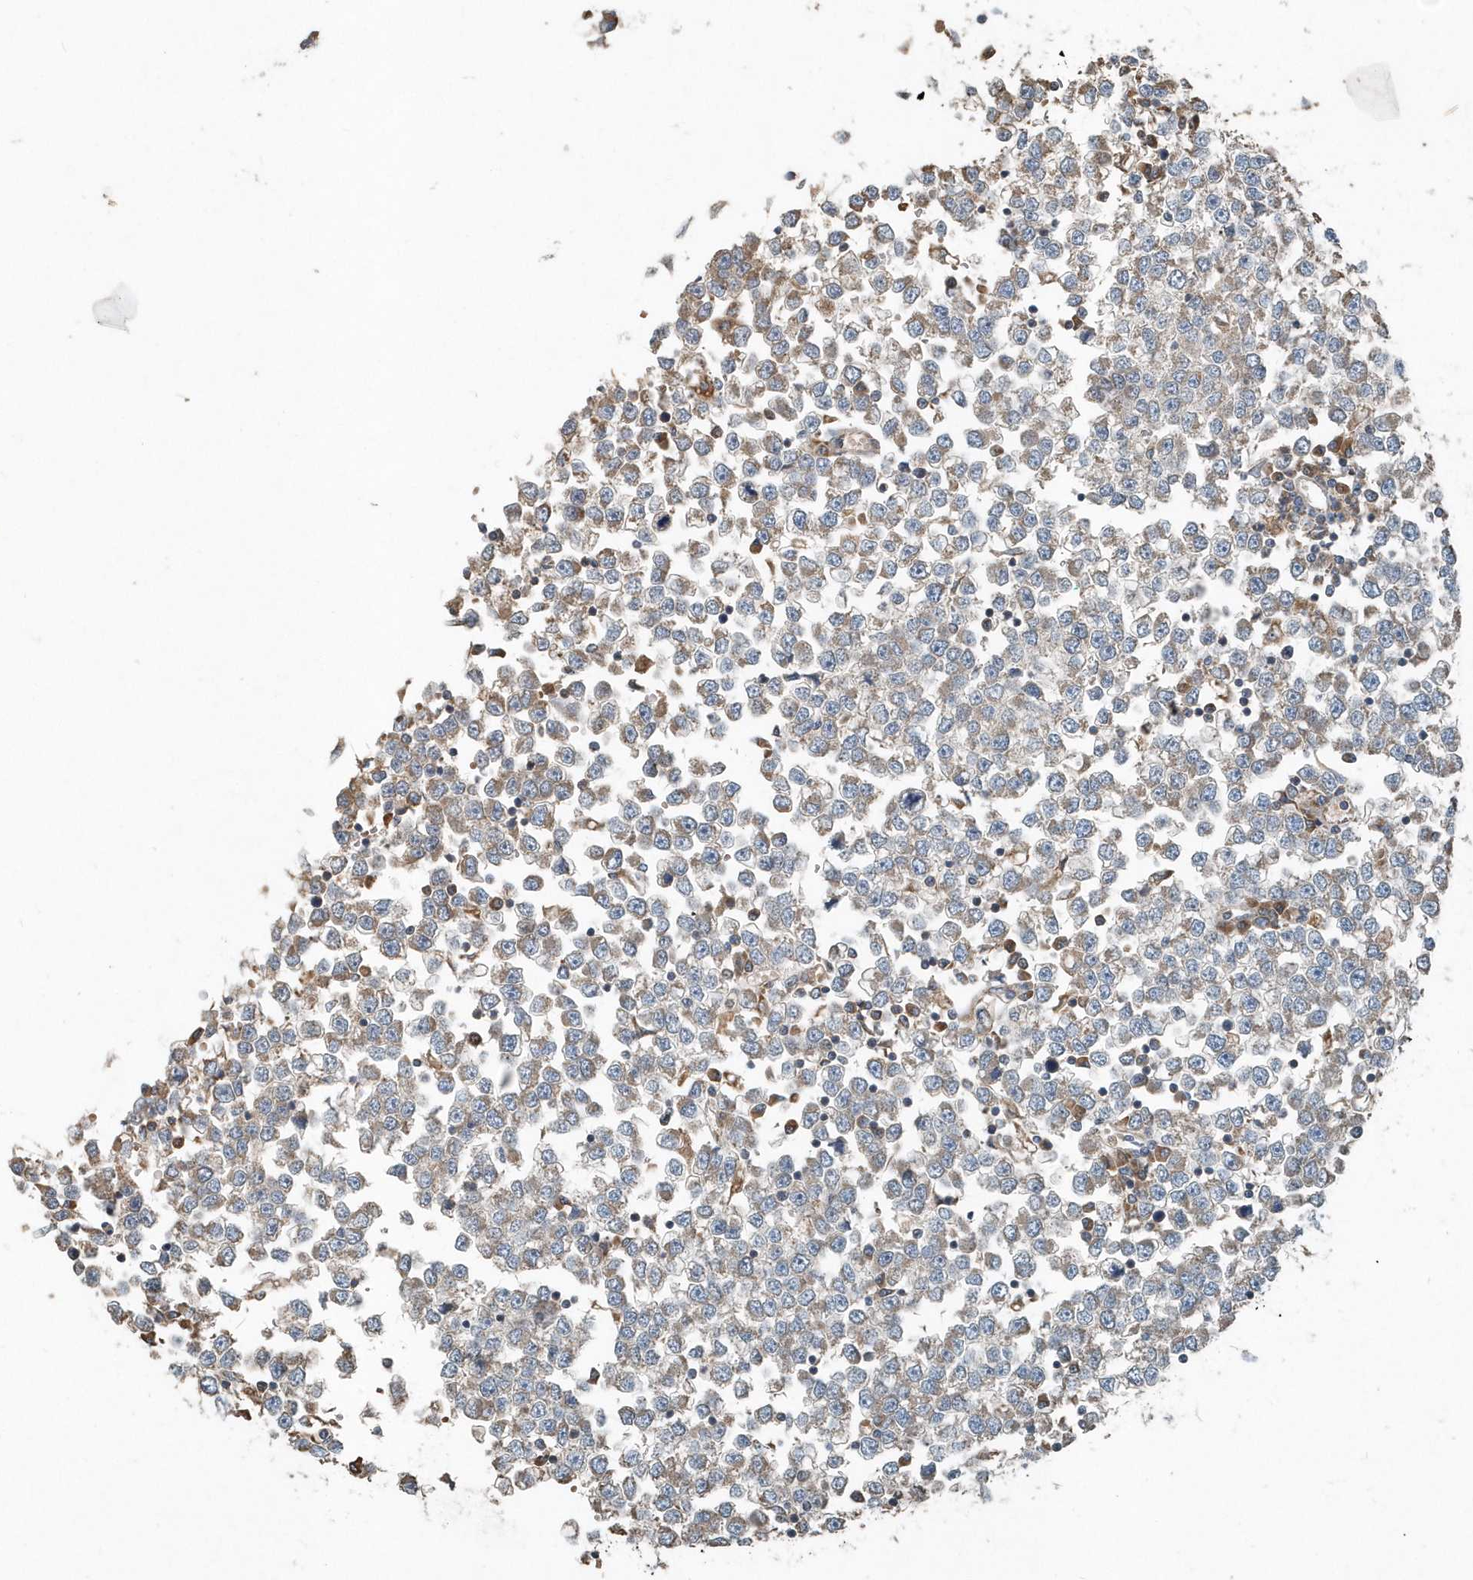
{"staining": {"intensity": "weak", "quantity": "25%-75%", "location": "cytoplasmic/membranous"}, "tissue": "testis cancer", "cell_type": "Tumor cells", "image_type": "cancer", "snomed": [{"axis": "morphology", "description": "Seminoma, NOS"}, {"axis": "topography", "description": "Testis"}], "caption": "DAB (3,3'-diaminobenzidine) immunohistochemical staining of seminoma (testis) displays weak cytoplasmic/membranous protein positivity in approximately 25%-75% of tumor cells.", "gene": "SCFD2", "patient": {"sex": "male", "age": 65}}